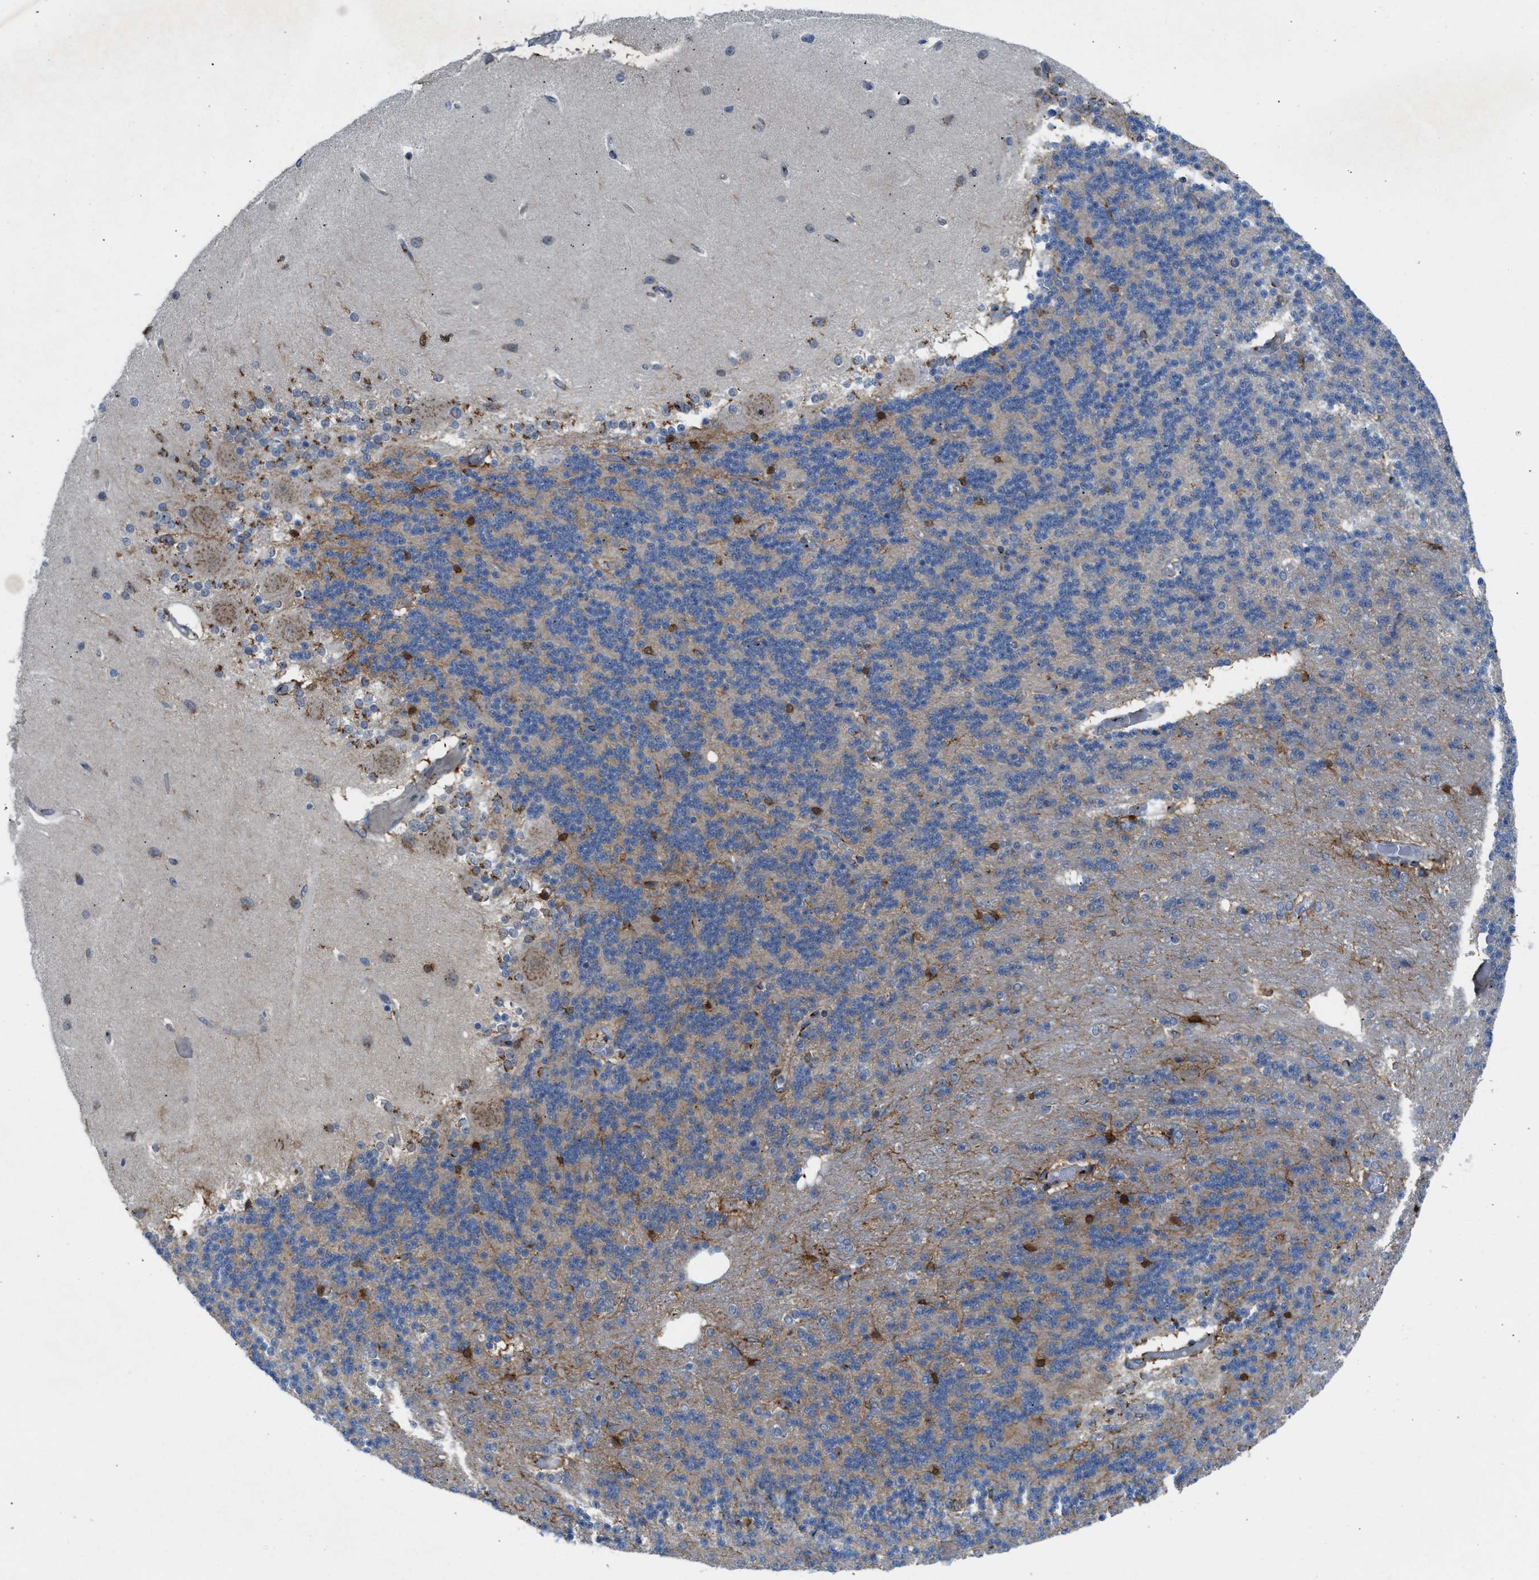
{"staining": {"intensity": "moderate", "quantity": "<25%", "location": "cytoplasmic/membranous"}, "tissue": "cerebellum", "cell_type": "Cells in granular layer", "image_type": "normal", "snomed": [{"axis": "morphology", "description": "Normal tissue, NOS"}, {"axis": "topography", "description": "Cerebellum"}], "caption": "Cells in granular layer reveal low levels of moderate cytoplasmic/membranous positivity in about <25% of cells in benign cerebellum. The protein of interest is stained brown, and the nuclei are stained in blue (DAB (3,3'-diaminobenzidine) IHC with brightfield microscopy, high magnification).", "gene": "SLC38A10", "patient": {"sex": "female", "age": 54}}